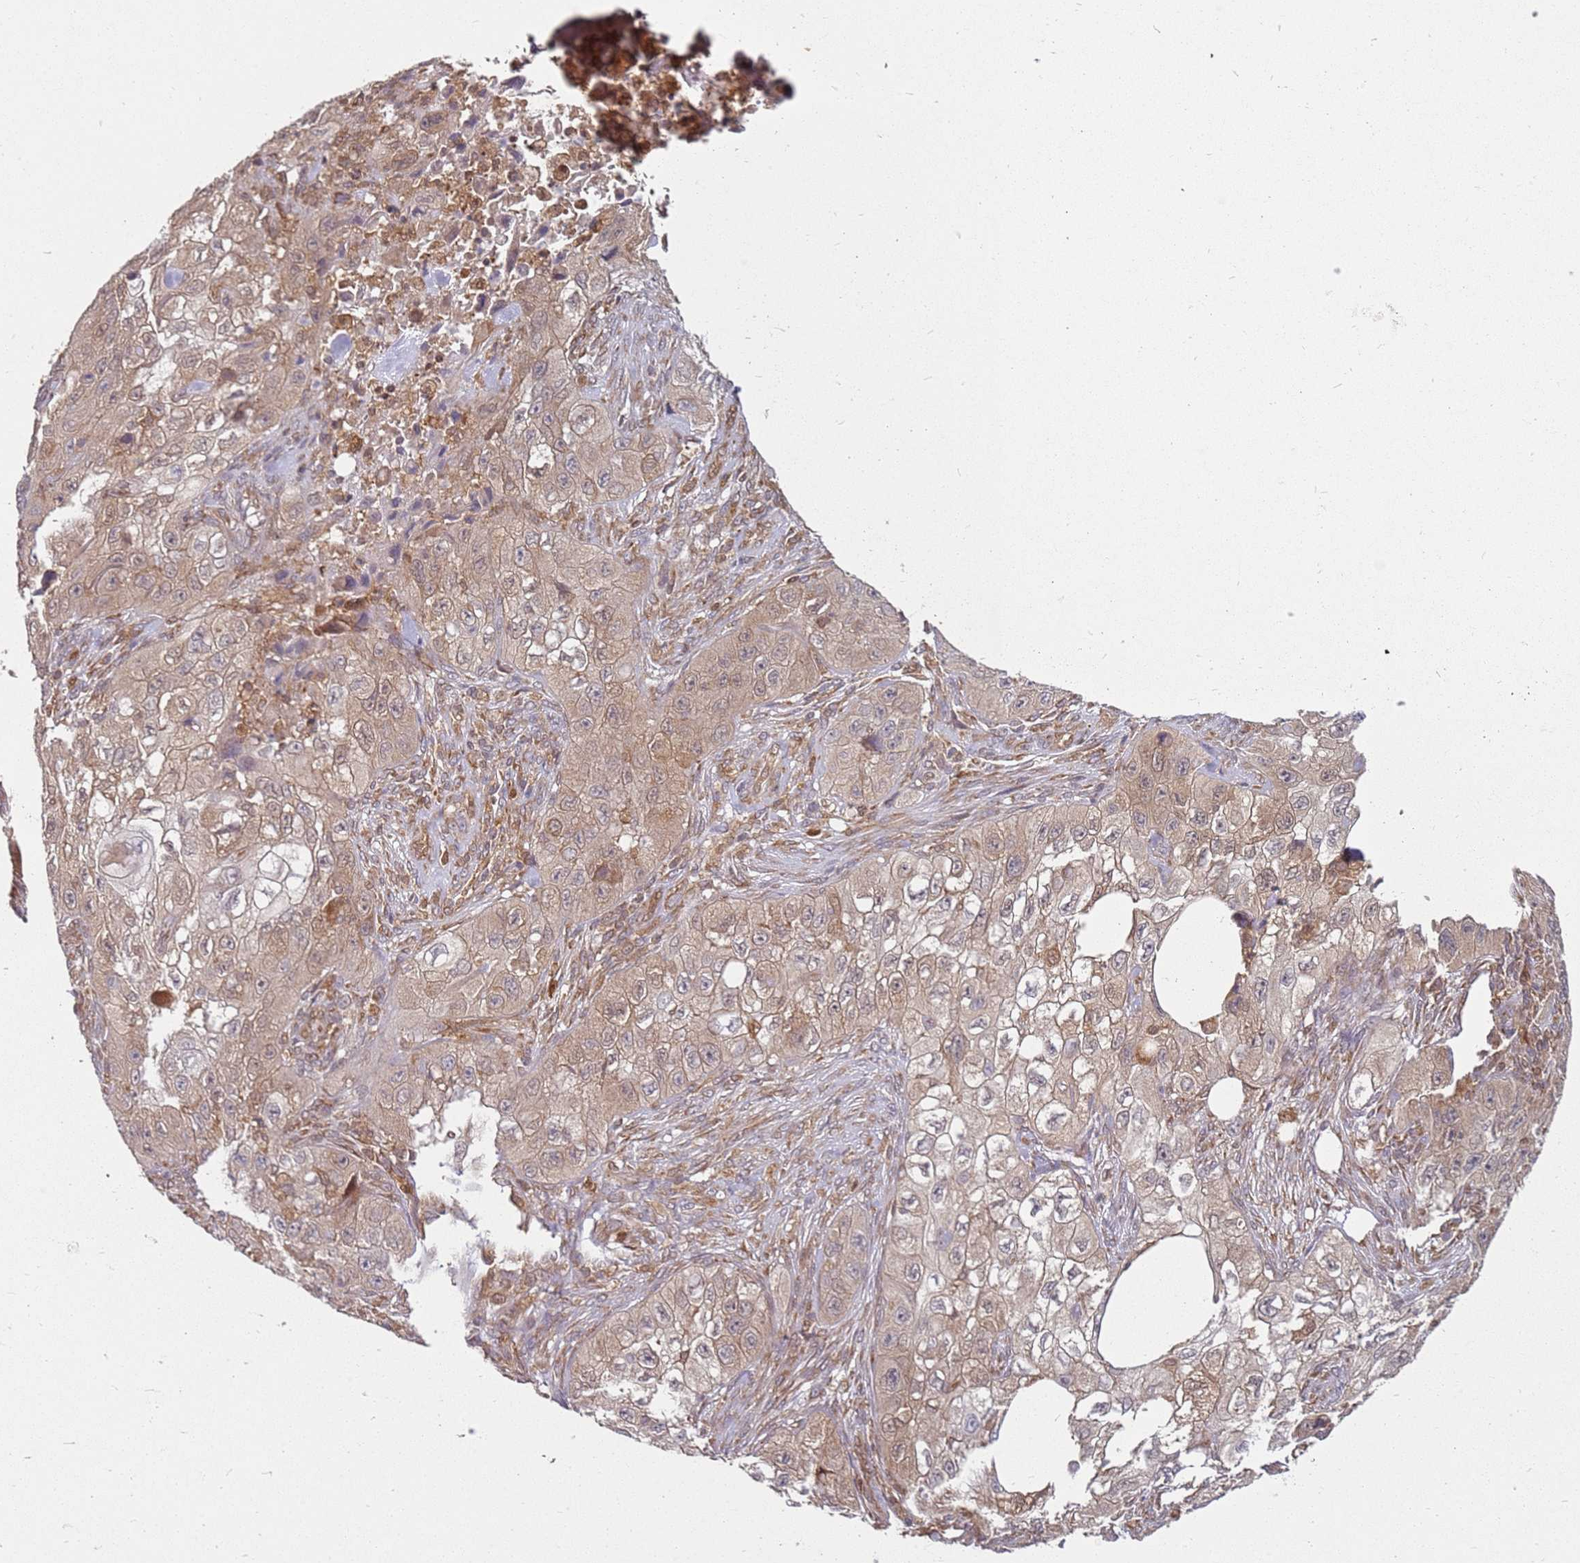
{"staining": {"intensity": "moderate", "quantity": ">75%", "location": "cytoplasmic/membranous,nuclear"}, "tissue": "skin cancer", "cell_type": "Tumor cells", "image_type": "cancer", "snomed": [{"axis": "morphology", "description": "Squamous cell carcinoma, NOS"}, {"axis": "topography", "description": "Skin"}, {"axis": "topography", "description": "Subcutis"}], "caption": "Immunohistochemical staining of squamous cell carcinoma (skin) reveals moderate cytoplasmic/membranous and nuclear protein staining in about >75% of tumor cells. (brown staining indicates protein expression, while blue staining denotes nuclei).", "gene": "NUDT14", "patient": {"sex": "male", "age": 73}}